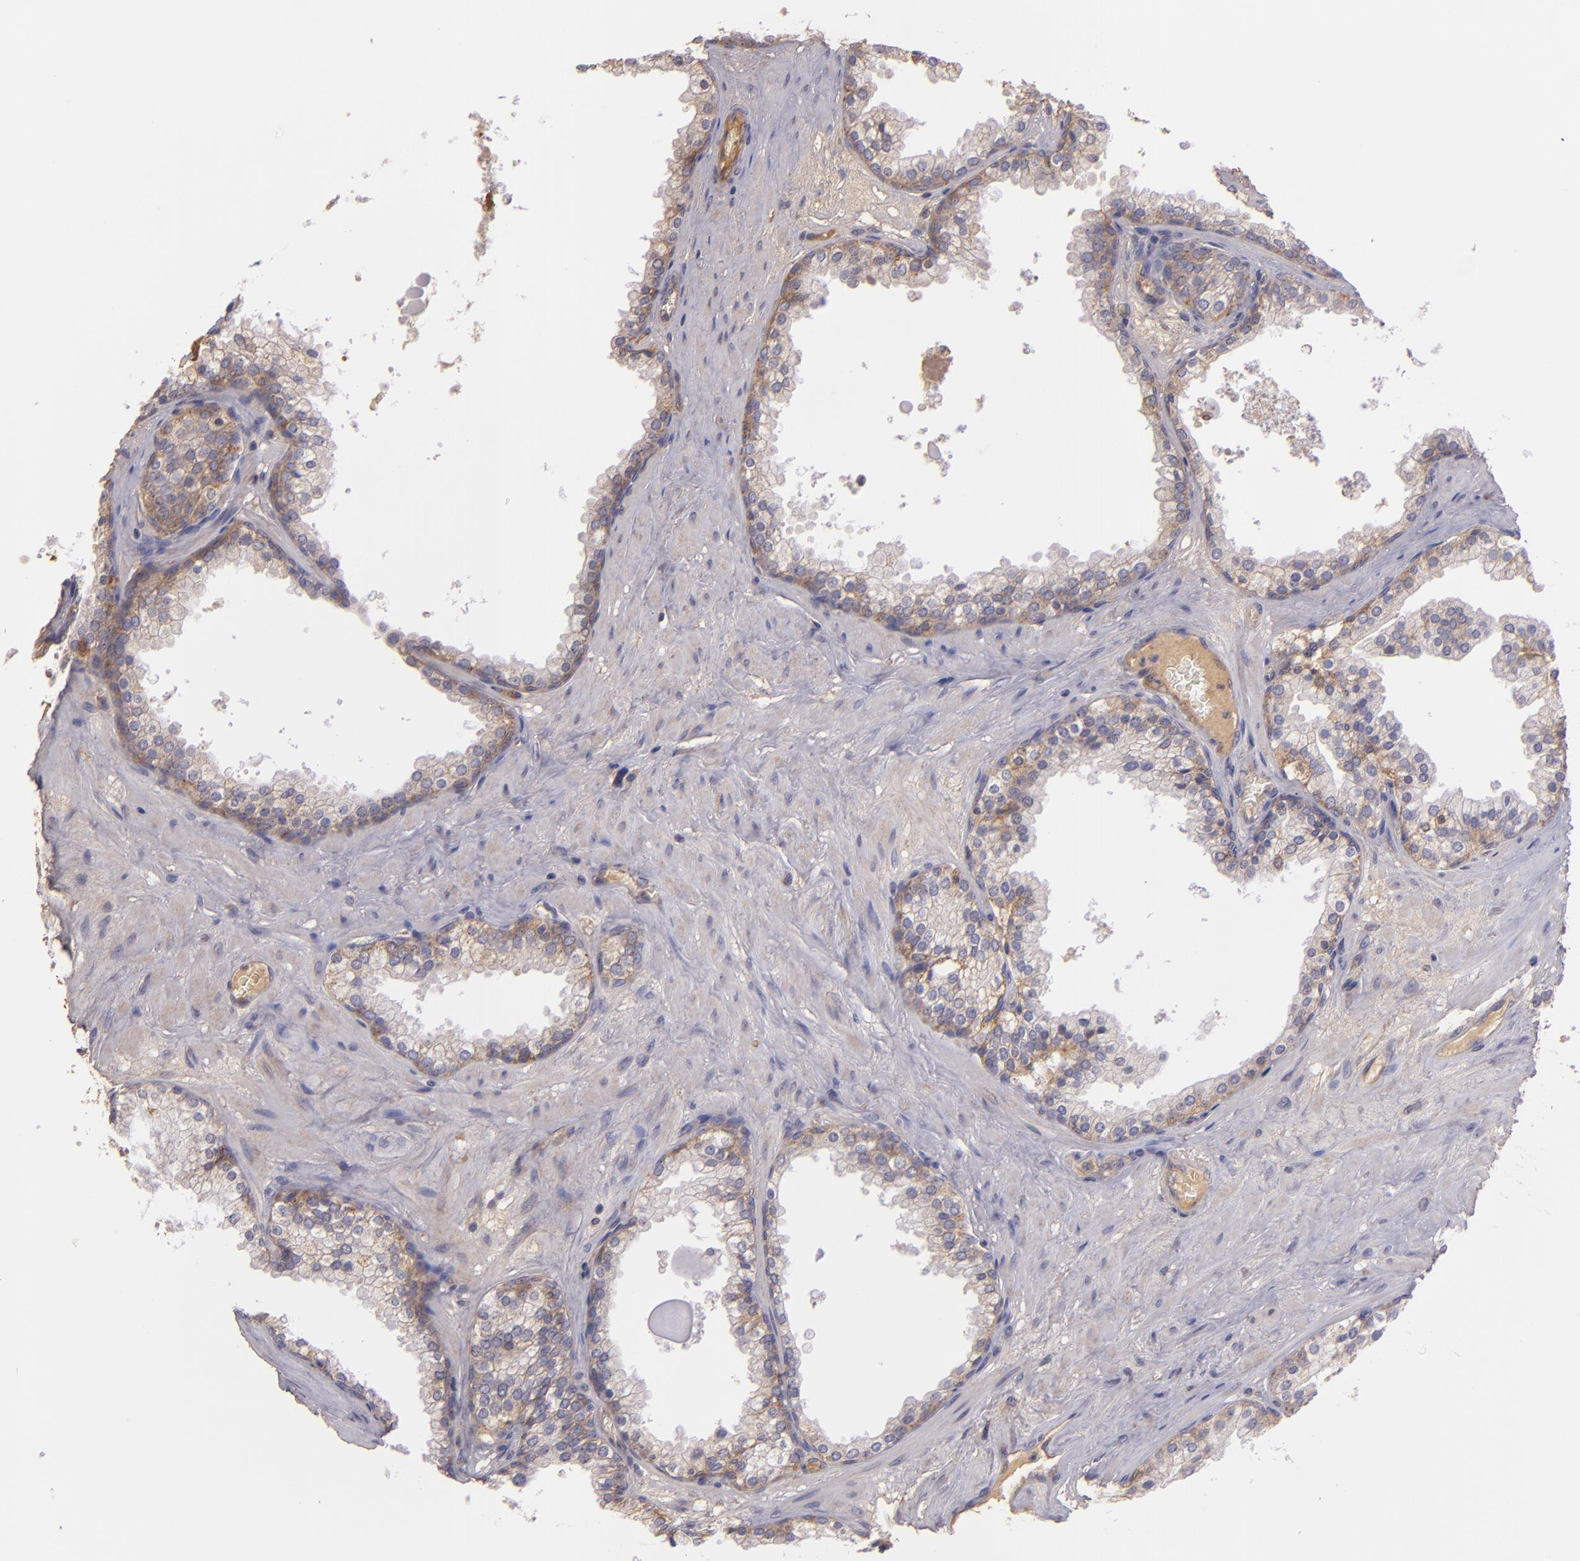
{"staining": {"intensity": "moderate", "quantity": ">75%", "location": "cytoplasmic/membranous"}, "tissue": "prostate cancer", "cell_type": "Tumor cells", "image_type": "cancer", "snomed": [{"axis": "morphology", "description": "Adenocarcinoma, Medium grade"}, {"axis": "topography", "description": "Prostate"}], "caption": "Prostate cancer stained with DAB (3,3'-diaminobenzidine) immunohistochemistry (IHC) reveals medium levels of moderate cytoplasmic/membranous staining in approximately >75% of tumor cells.", "gene": "ECE1", "patient": {"sex": "male", "age": 60}}